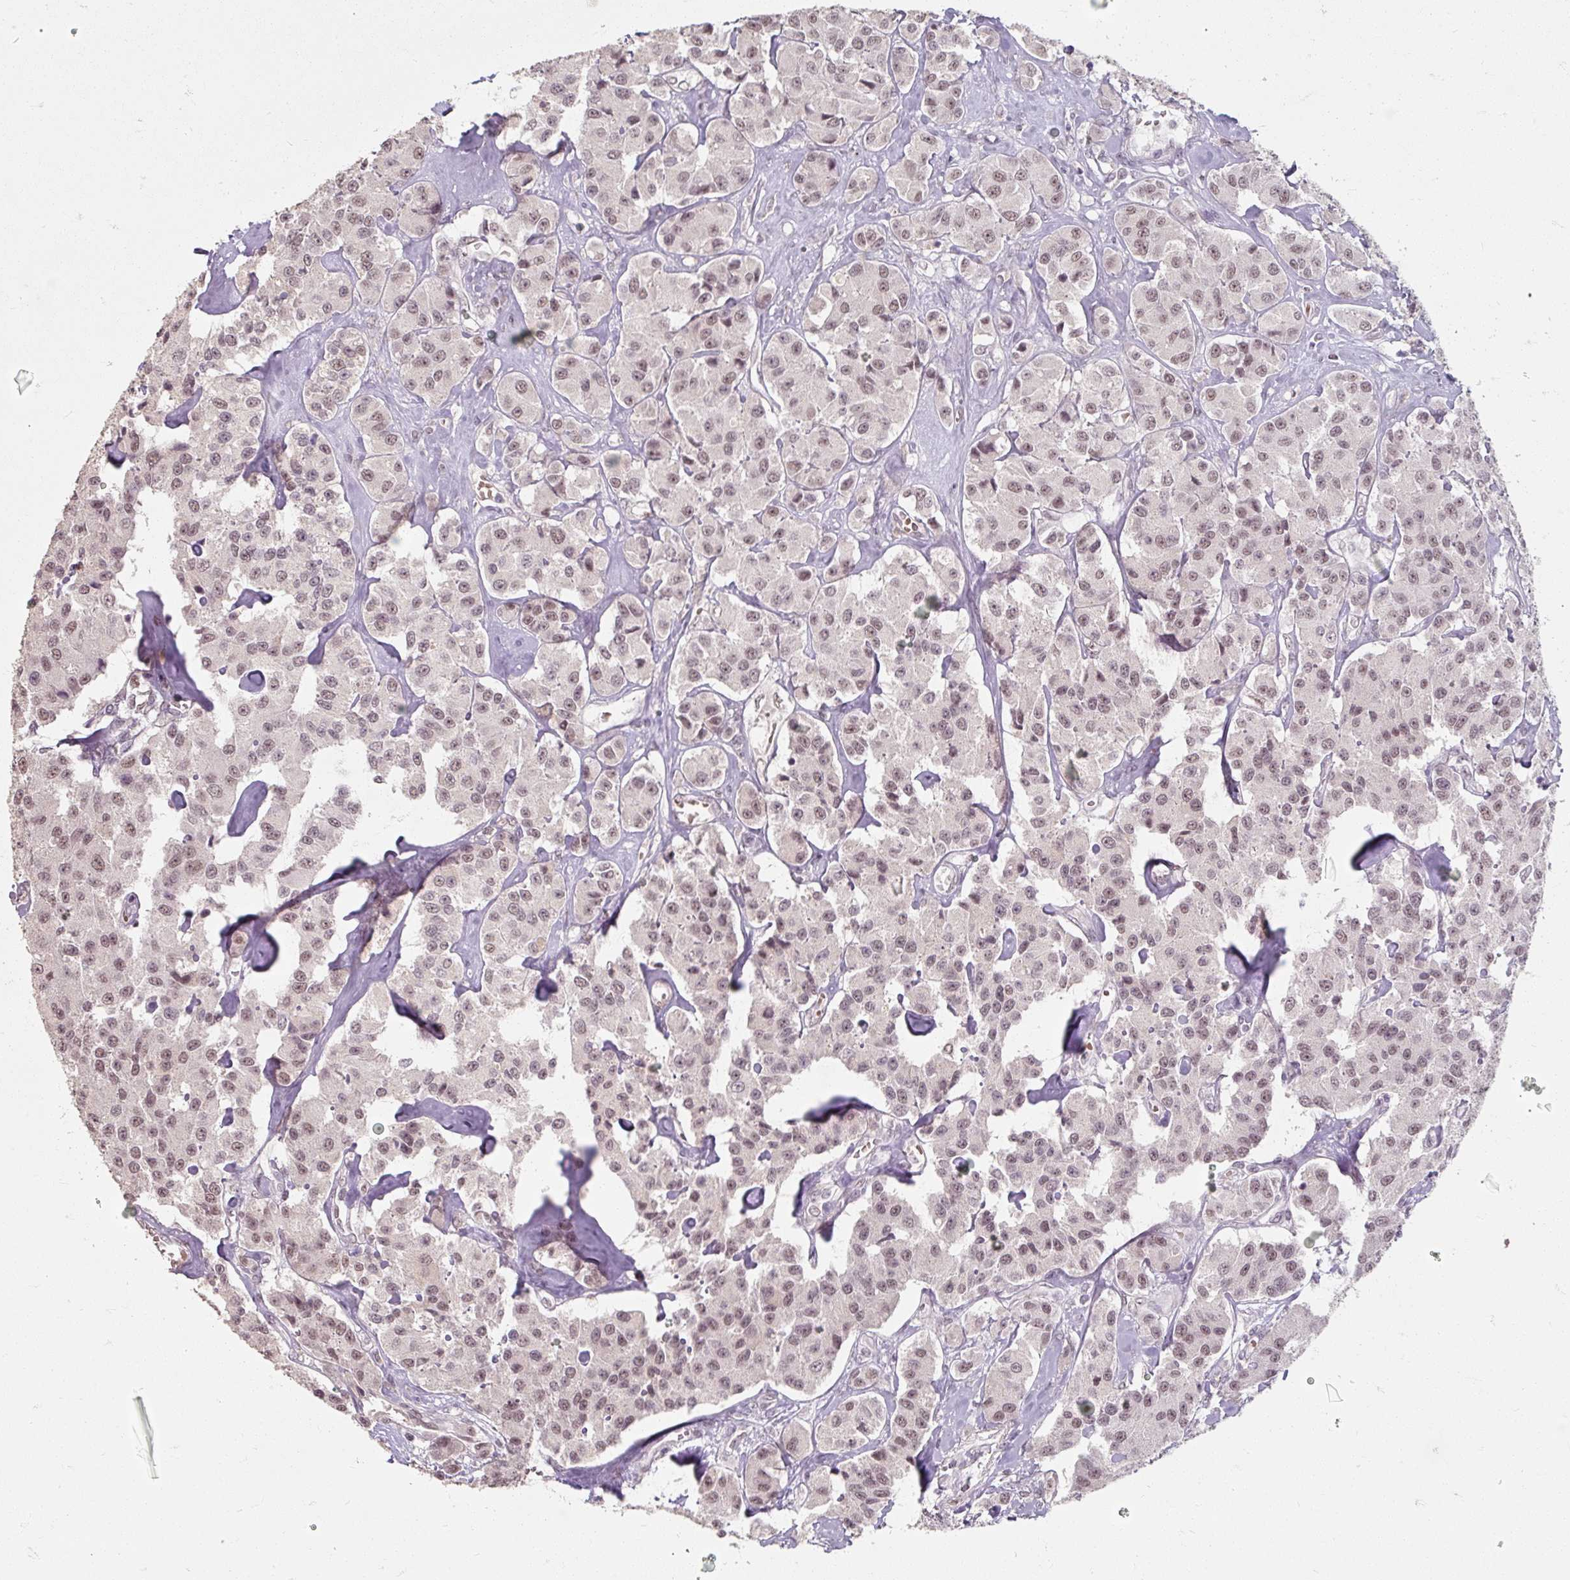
{"staining": {"intensity": "weak", "quantity": ">75%", "location": "nuclear"}, "tissue": "carcinoid", "cell_type": "Tumor cells", "image_type": "cancer", "snomed": [{"axis": "morphology", "description": "Carcinoid, malignant, NOS"}, {"axis": "topography", "description": "Pancreas"}], "caption": "This micrograph displays carcinoid stained with IHC to label a protein in brown. The nuclear of tumor cells show weak positivity for the protein. Nuclei are counter-stained blue.", "gene": "ZFTRAF1", "patient": {"sex": "male", "age": 41}}